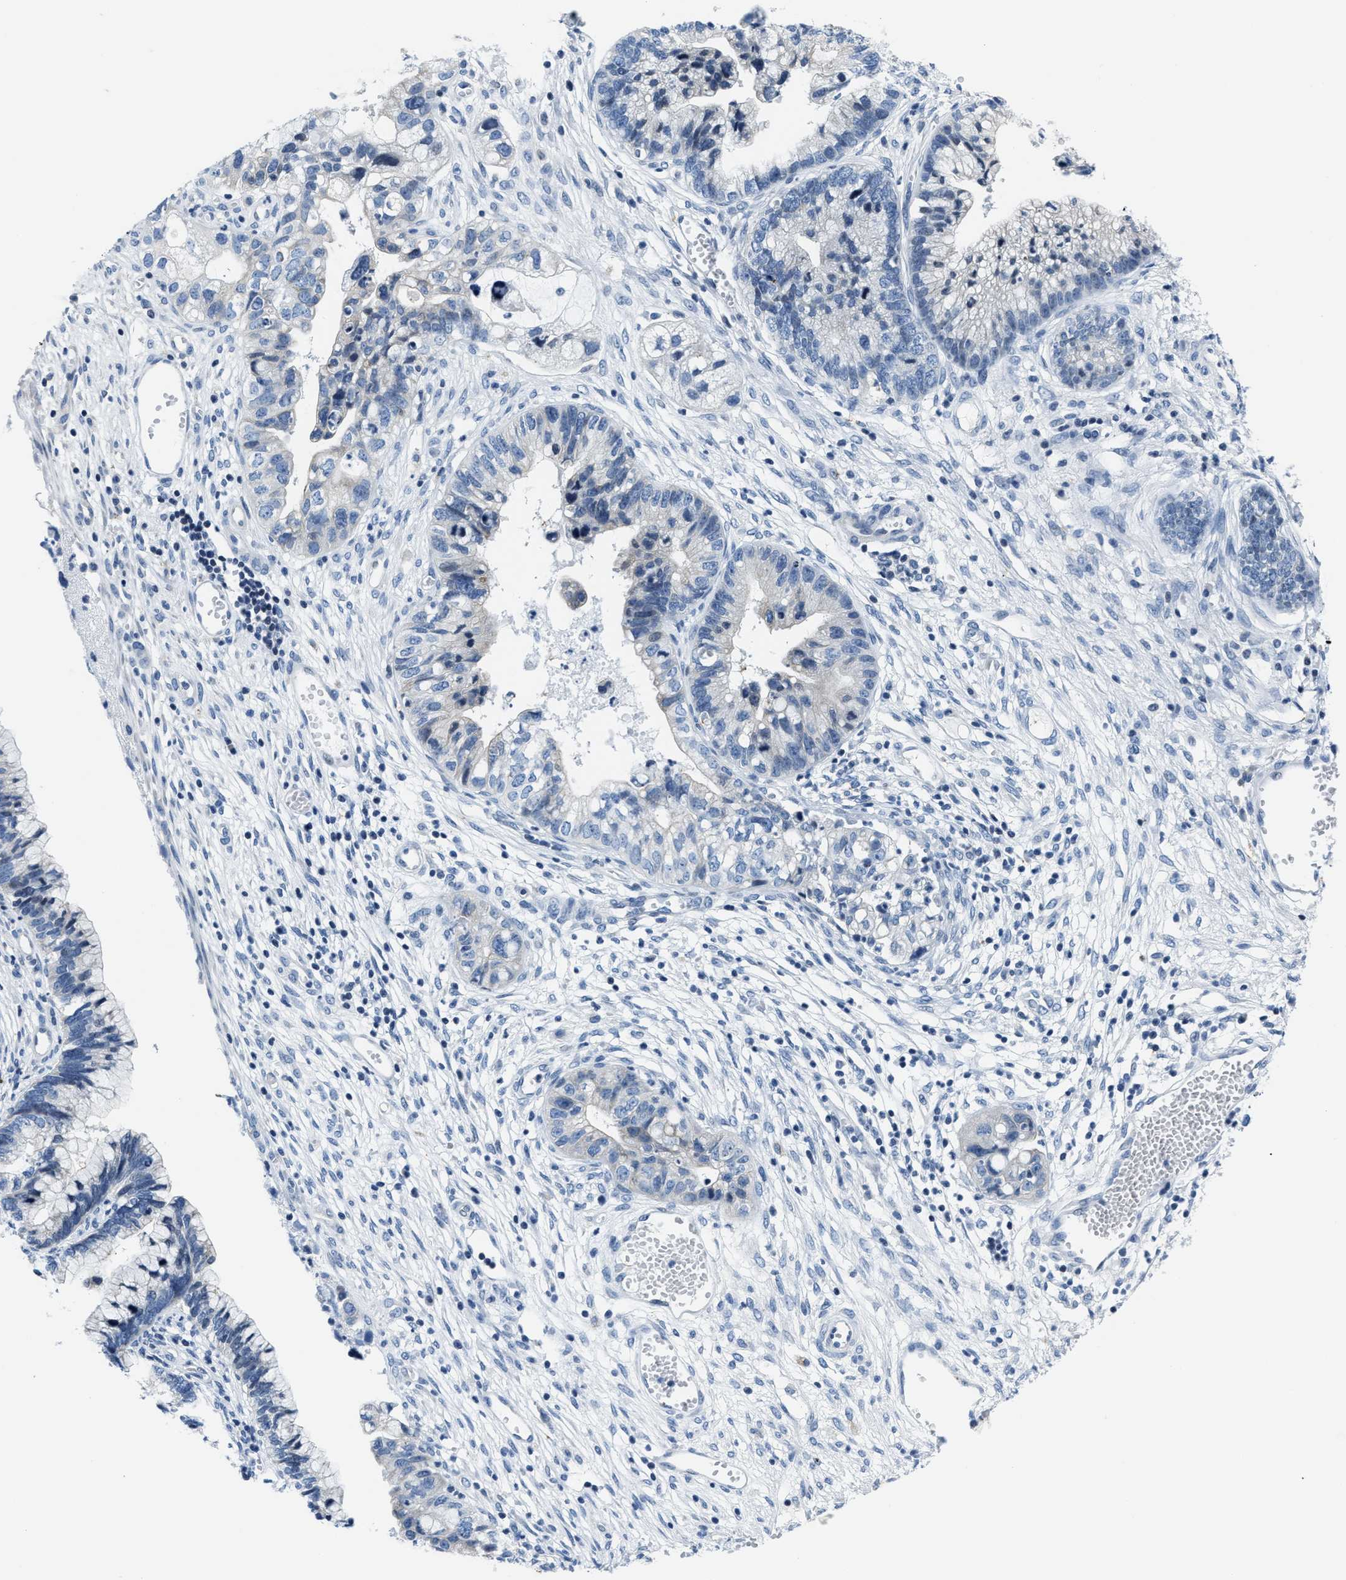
{"staining": {"intensity": "negative", "quantity": "none", "location": "none"}, "tissue": "cervical cancer", "cell_type": "Tumor cells", "image_type": "cancer", "snomed": [{"axis": "morphology", "description": "Adenocarcinoma, NOS"}, {"axis": "topography", "description": "Cervix"}], "caption": "Human cervical adenocarcinoma stained for a protein using immunohistochemistry (IHC) exhibits no expression in tumor cells.", "gene": "ASZ1", "patient": {"sex": "female", "age": 44}}